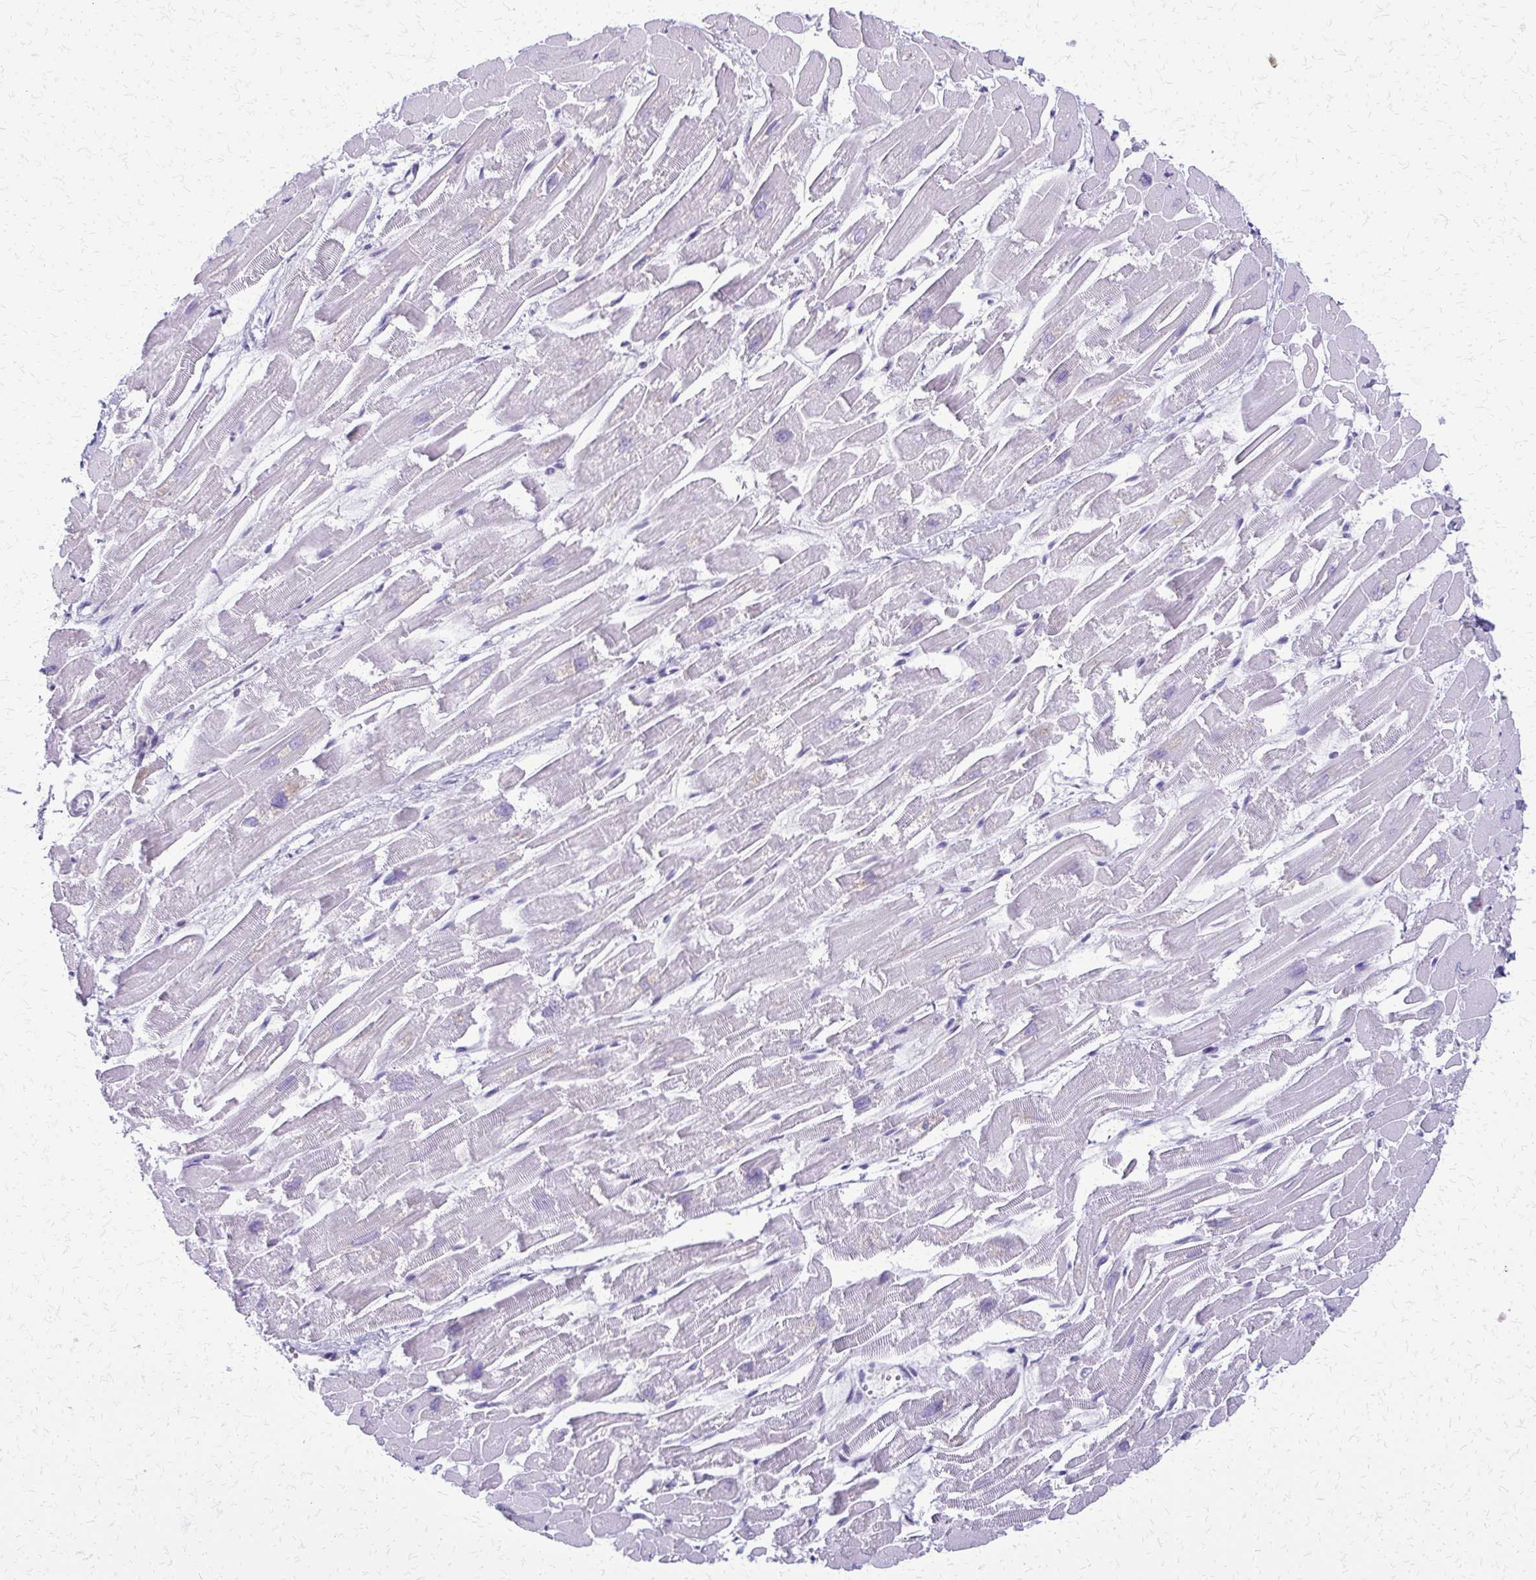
{"staining": {"intensity": "negative", "quantity": "none", "location": "none"}, "tissue": "heart muscle", "cell_type": "Cardiomyocytes", "image_type": "normal", "snomed": [{"axis": "morphology", "description": "Normal tissue, NOS"}, {"axis": "topography", "description": "Heart"}], "caption": "High magnification brightfield microscopy of normal heart muscle stained with DAB (brown) and counterstained with hematoxylin (blue): cardiomyocytes show no significant expression.", "gene": "FAM162B", "patient": {"sex": "male", "age": 54}}